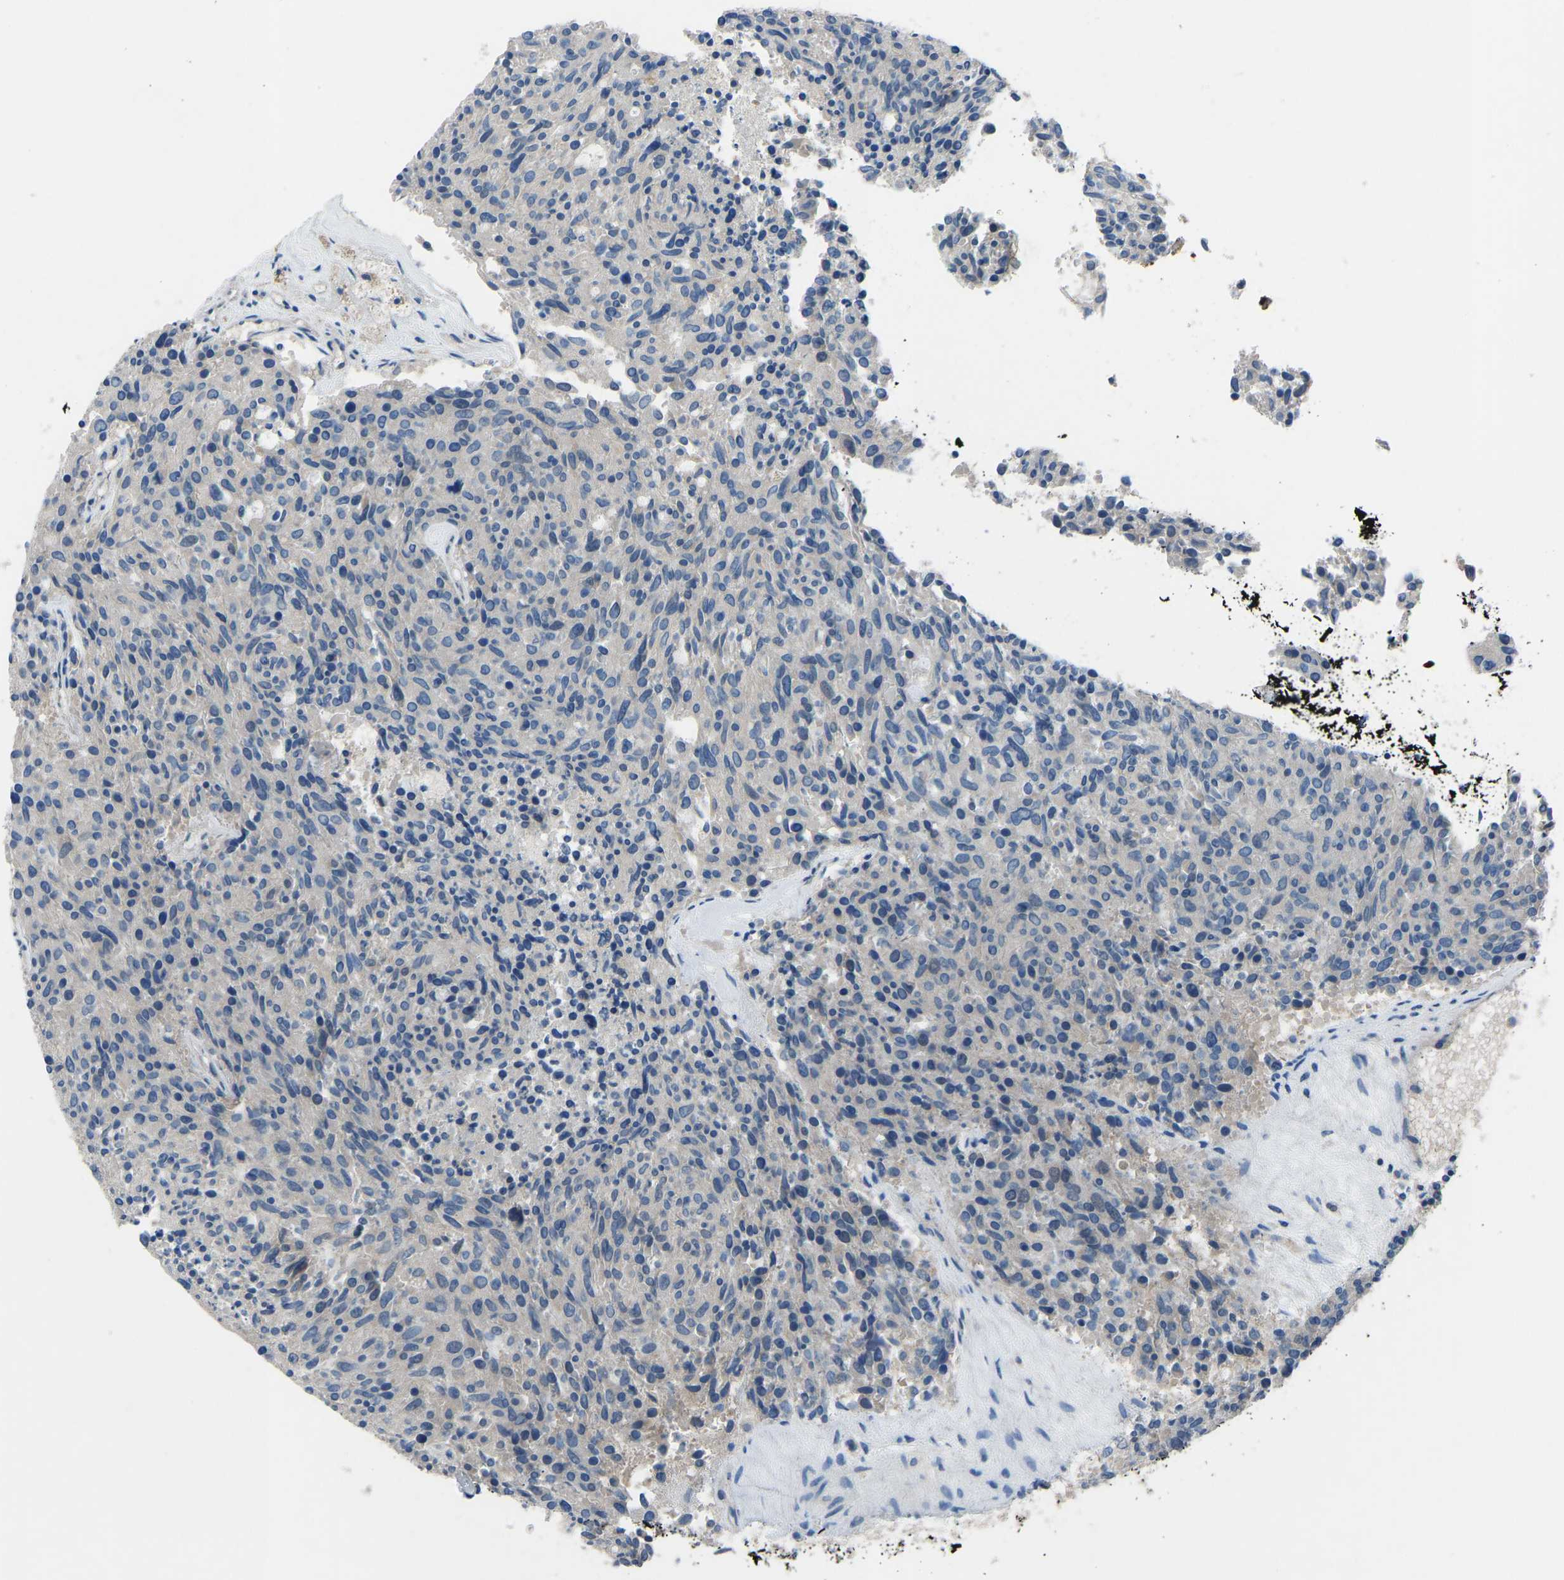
{"staining": {"intensity": "negative", "quantity": "none", "location": "none"}, "tissue": "carcinoid", "cell_type": "Tumor cells", "image_type": "cancer", "snomed": [{"axis": "morphology", "description": "Carcinoid, malignant, NOS"}, {"axis": "topography", "description": "Pancreas"}], "caption": "Immunohistochemistry histopathology image of human carcinoid (malignant) stained for a protein (brown), which exhibits no staining in tumor cells. Nuclei are stained in blue.", "gene": "GRK6", "patient": {"sex": "female", "age": 54}}